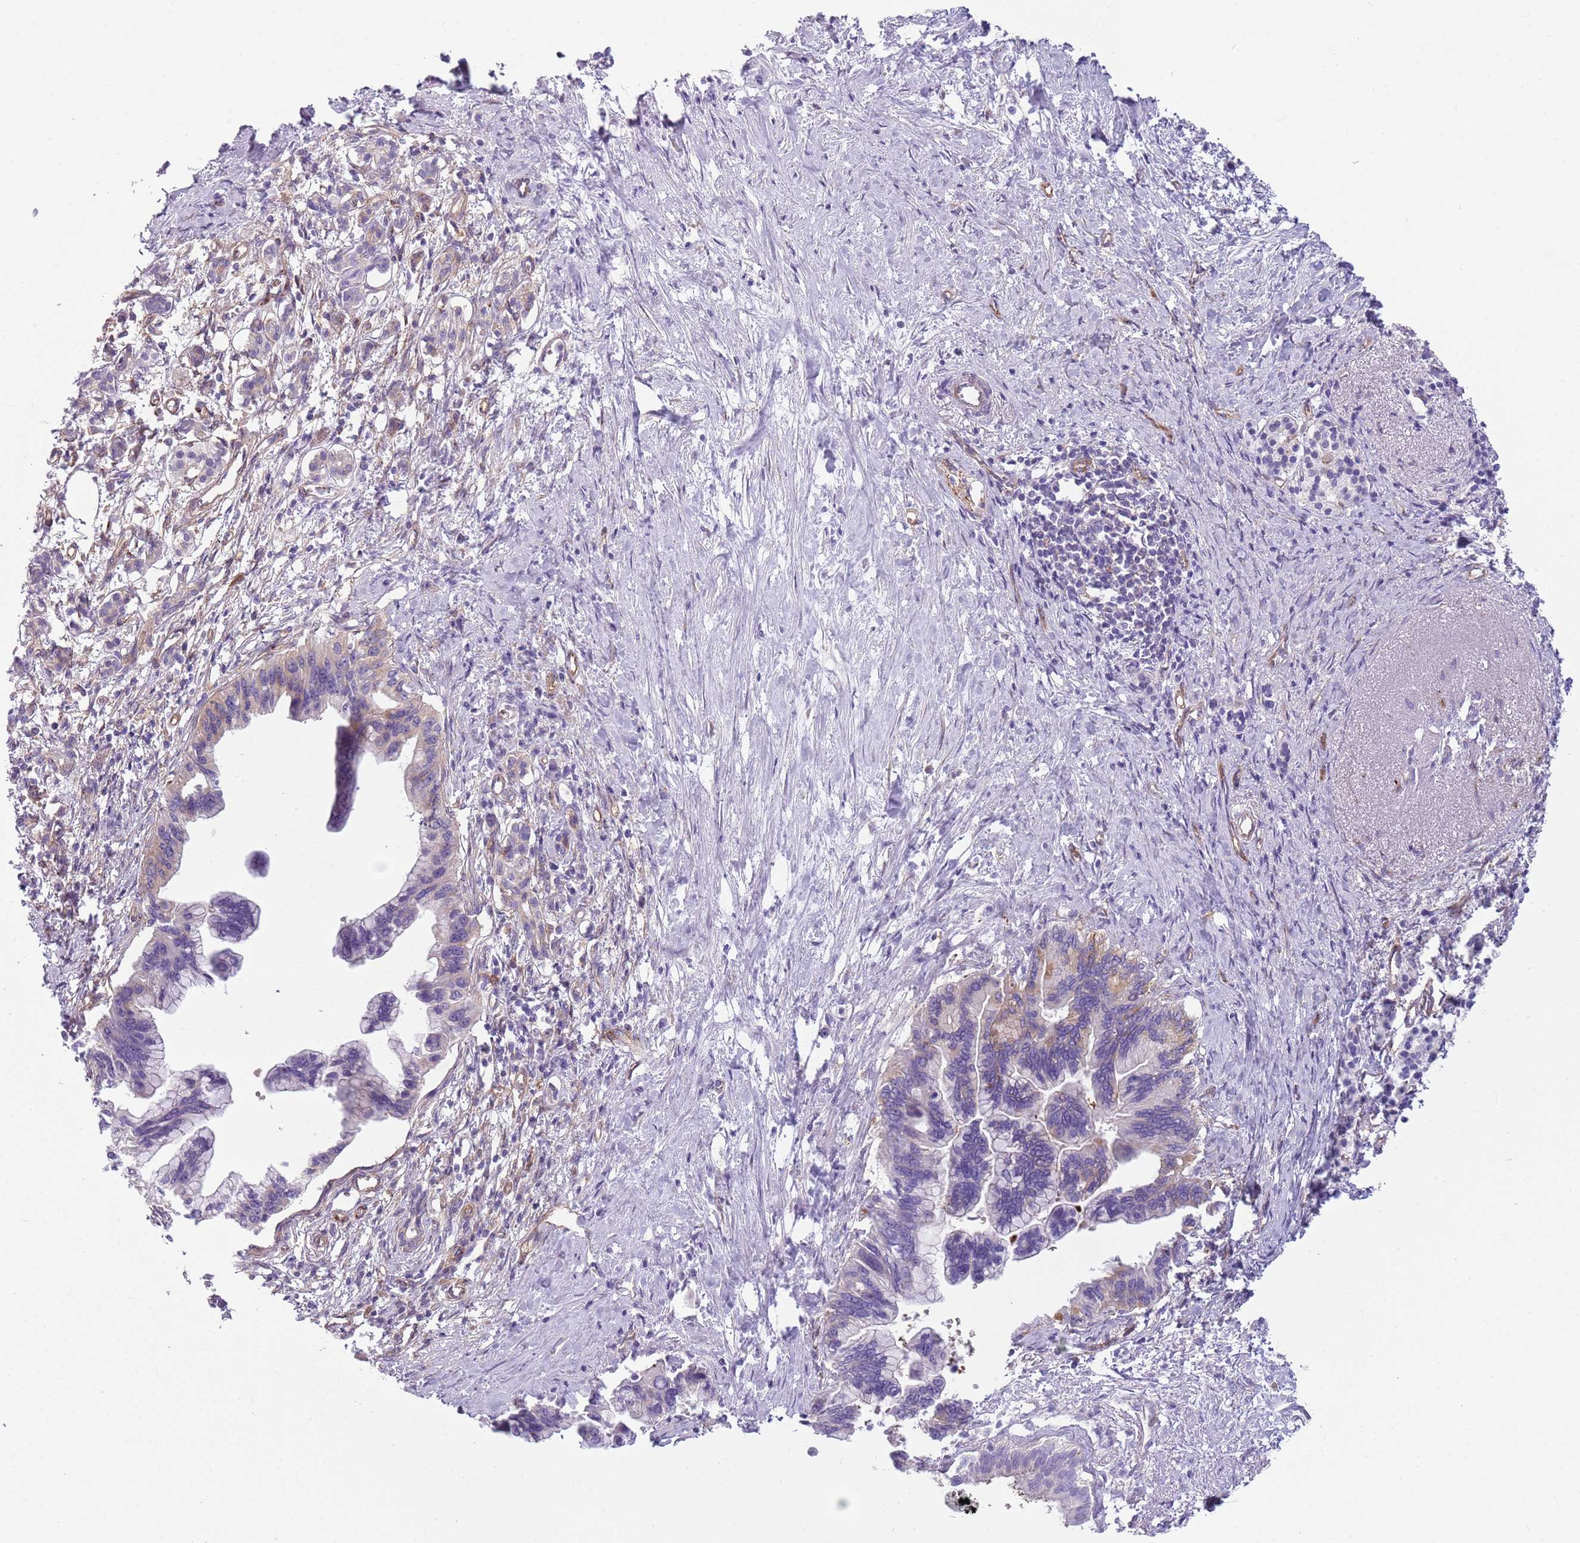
{"staining": {"intensity": "weak", "quantity": "<25%", "location": "cytoplasmic/membranous"}, "tissue": "pancreatic cancer", "cell_type": "Tumor cells", "image_type": "cancer", "snomed": [{"axis": "morphology", "description": "Adenocarcinoma, NOS"}, {"axis": "topography", "description": "Pancreas"}], "caption": "There is no significant expression in tumor cells of adenocarcinoma (pancreatic). (DAB immunohistochemistry (IHC), high magnification).", "gene": "SNX1", "patient": {"sex": "female", "age": 83}}